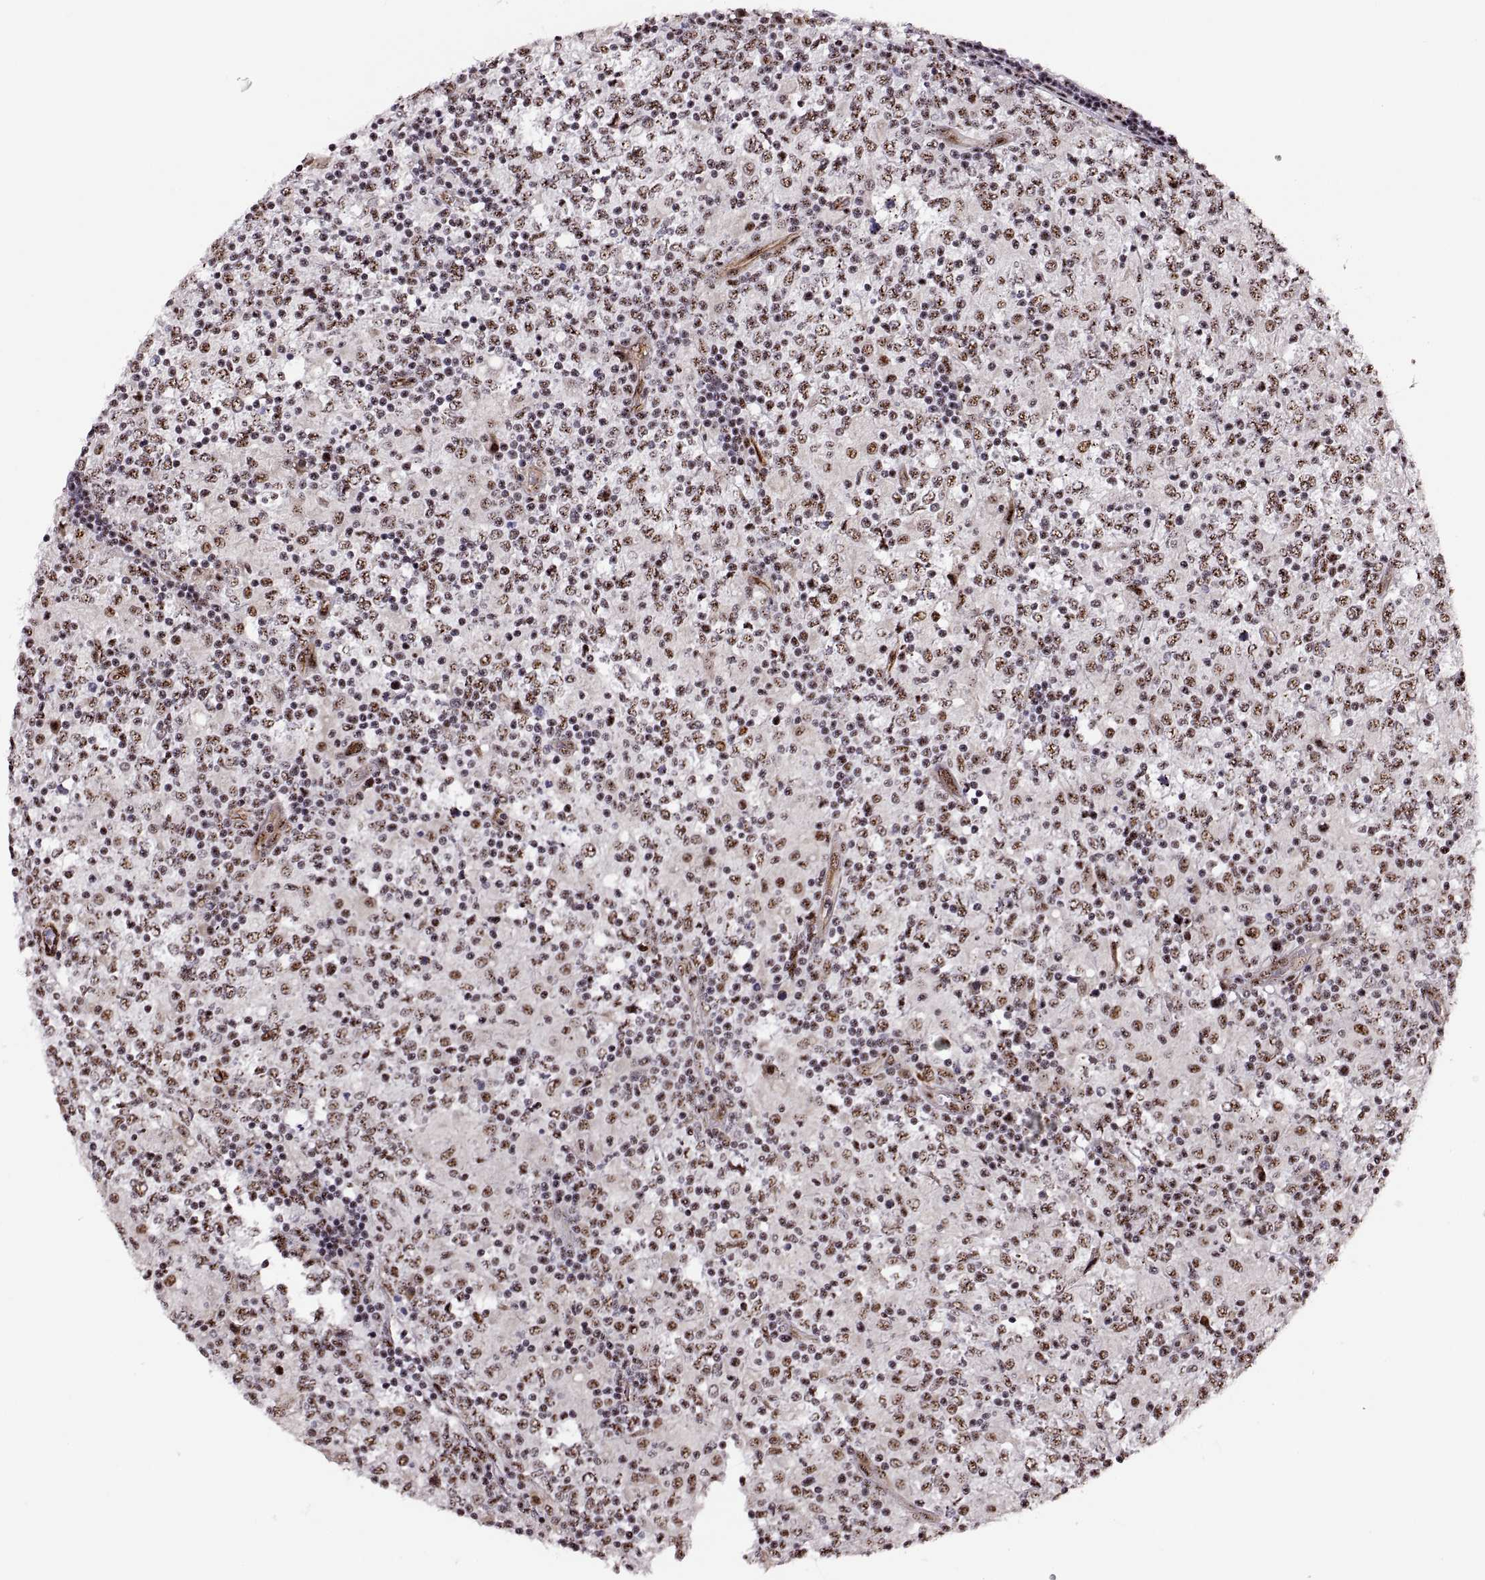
{"staining": {"intensity": "moderate", "quantity": ">75%", "location": "nuclear"}, "tissue": "lymphoma", "cell_type": "Tumor cells", "image_type": "cancer", "snomed": [{"axis": "morphology", "description": "Malignant lymphoma, non-Hodgkin's type, High grade"}, {"axis": "topography", "description": "Lymph node"}], "caption": "Immunohistochemical staining of lymphoma displays medium levels of moderate nuclear protein positivity in approximately >75% of tumor cells.", "gene": "ZCCHC17", "patient": {"sex": "female", "age": 84}}